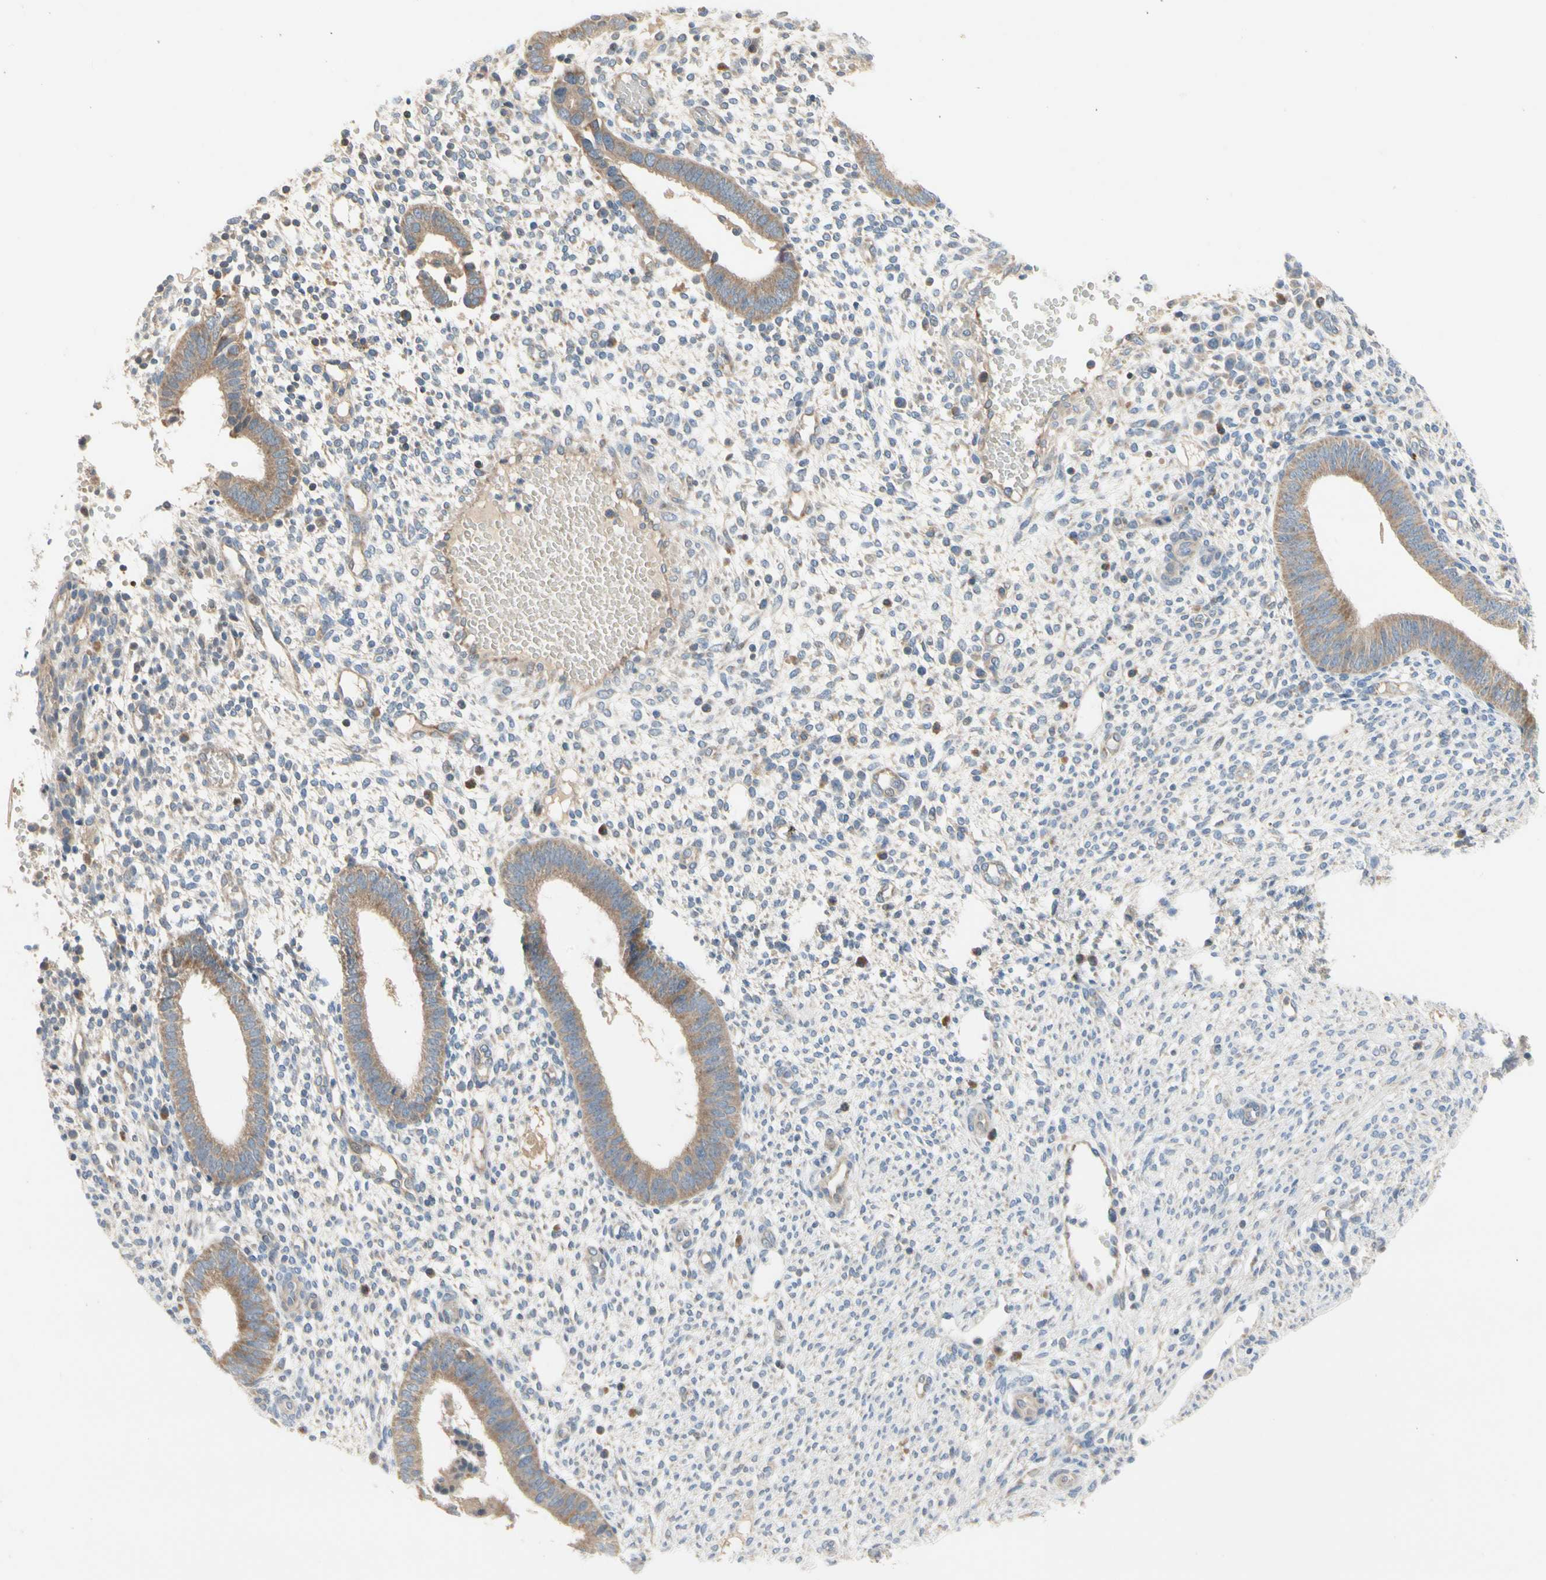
{"staining": {"intensity": "weak", "quantity": "25%-75%", "location": "cytoplasmic/membranous"}, "tissue": "endometrium", "cell_type": "Cells in endometrial stroma", "image_type": "normal", "snomed": [{"axis": "morphology", "description": "Normal tissue, NOS"}, {"axis": "topography", "description": "Endometrium"}], "caption": "Weak cytoplasmic/membranous expression is seen in approximately 25%-75% of cells in endometrial stroma in unremarkable endometrium.", "gene": "KLHDC8B", "patient": {"sex": "female", "age": 35}}